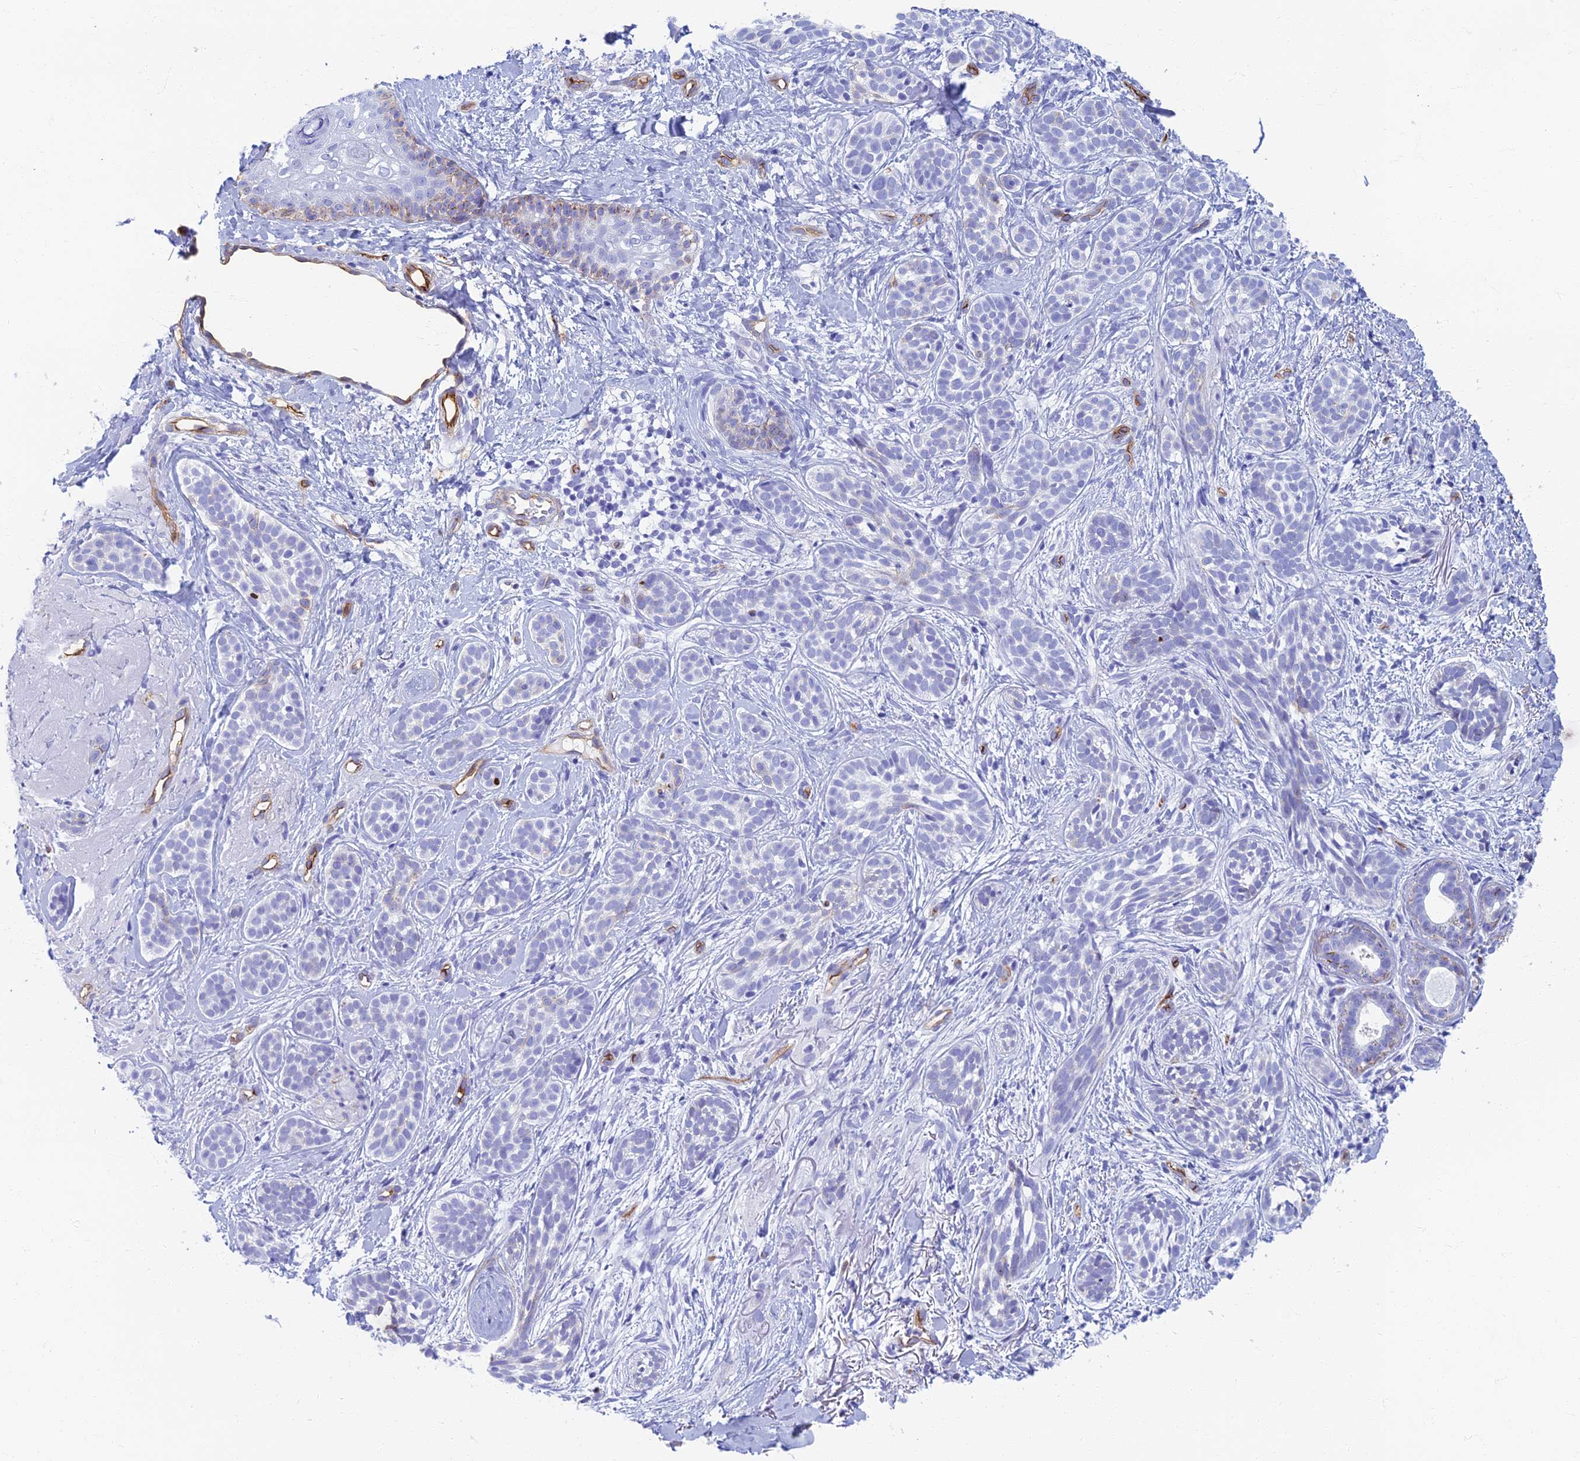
{"staining": {"intensity": "negative", "quantity": "none", "location": "none"}, "tissue": "skin cancer", "cell_type": "Tumor cells", "image_type": "cancer", "snomed": [{"axis": "morphology", "description": "Basal cell carcinoma"}, {"axis": "topography", "description": "Skin"}], "caption": "Tumor cells are negative for brown protein staining in basal cell carcinoma (skin).", "gene": "ETFRF1", "patient": {"sex": "male", "age": 71}}